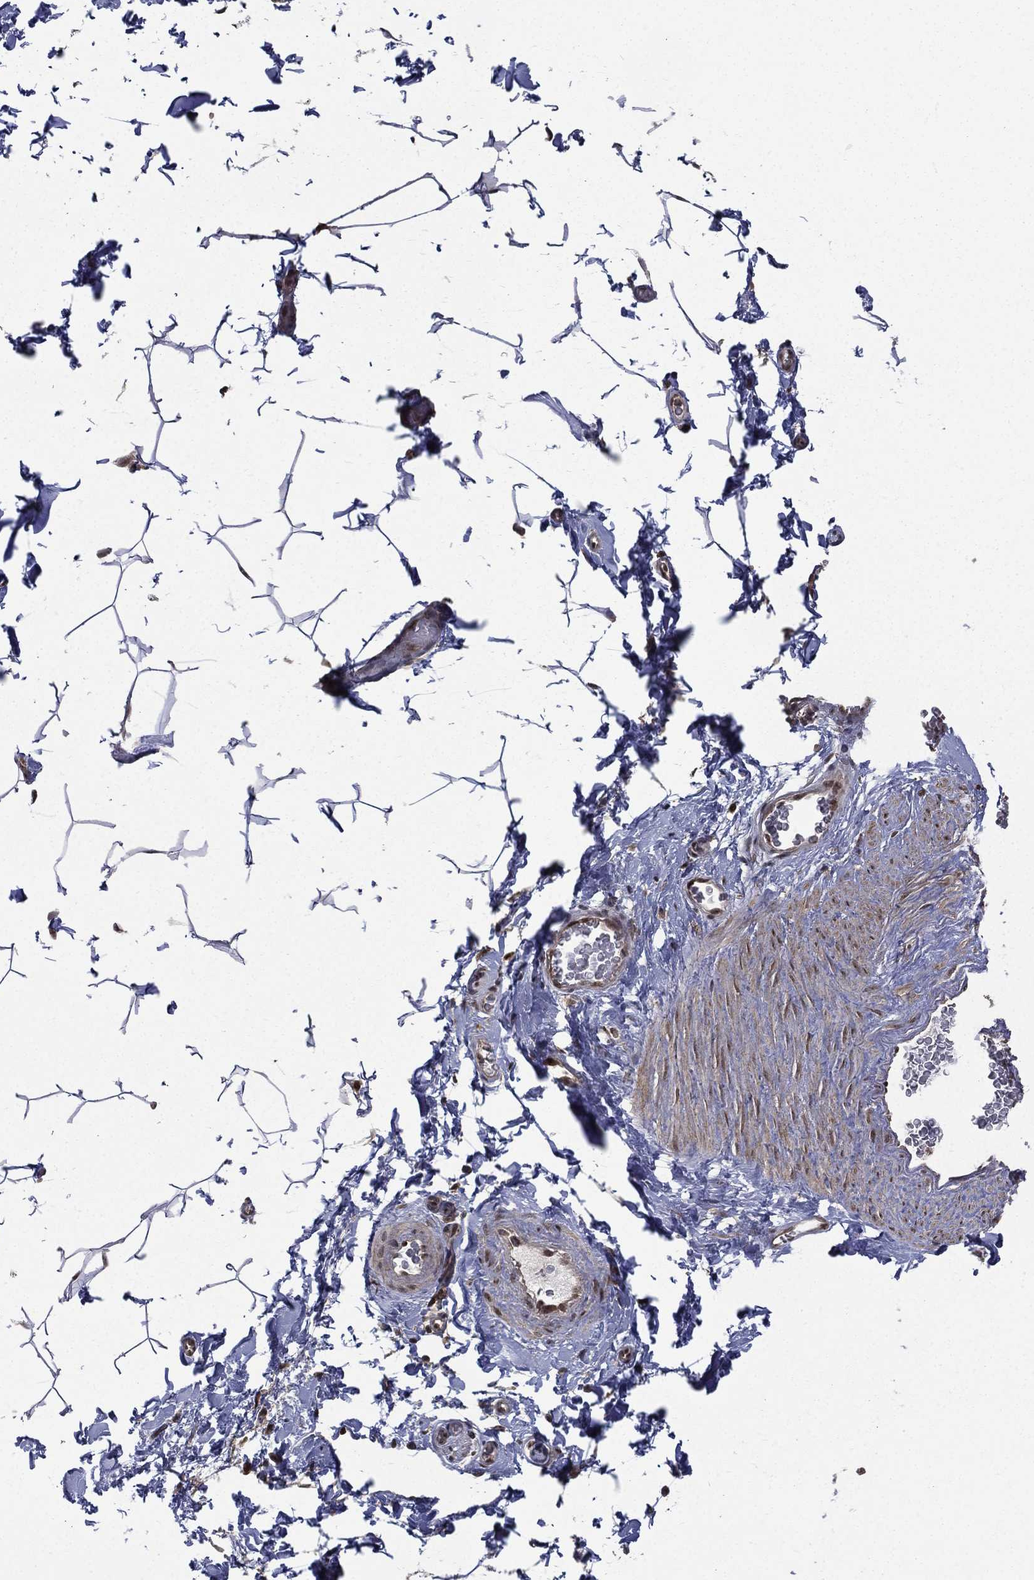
{"staining": {"intensity": "strong", "quantity": "<25%", "location": "nuclear"}, "tissue": "adipose tissue", "cell_type": "Adipocytes", "image_type": "normal", "snomed": [{"axis": "morphology", "description": "Normal tissue, NOS"}, {"axis": "topography", "description": "Soft tissue"}, {"axis": "topography", "description": "Vascular tissue"}], "caption": "Adipose tissue stained with a brown dye shows strong nuclear positive expression in approximately <25% of adipocytes.", "gene": "JMJD6", "patient": {"sex": "male", "age": 41}}